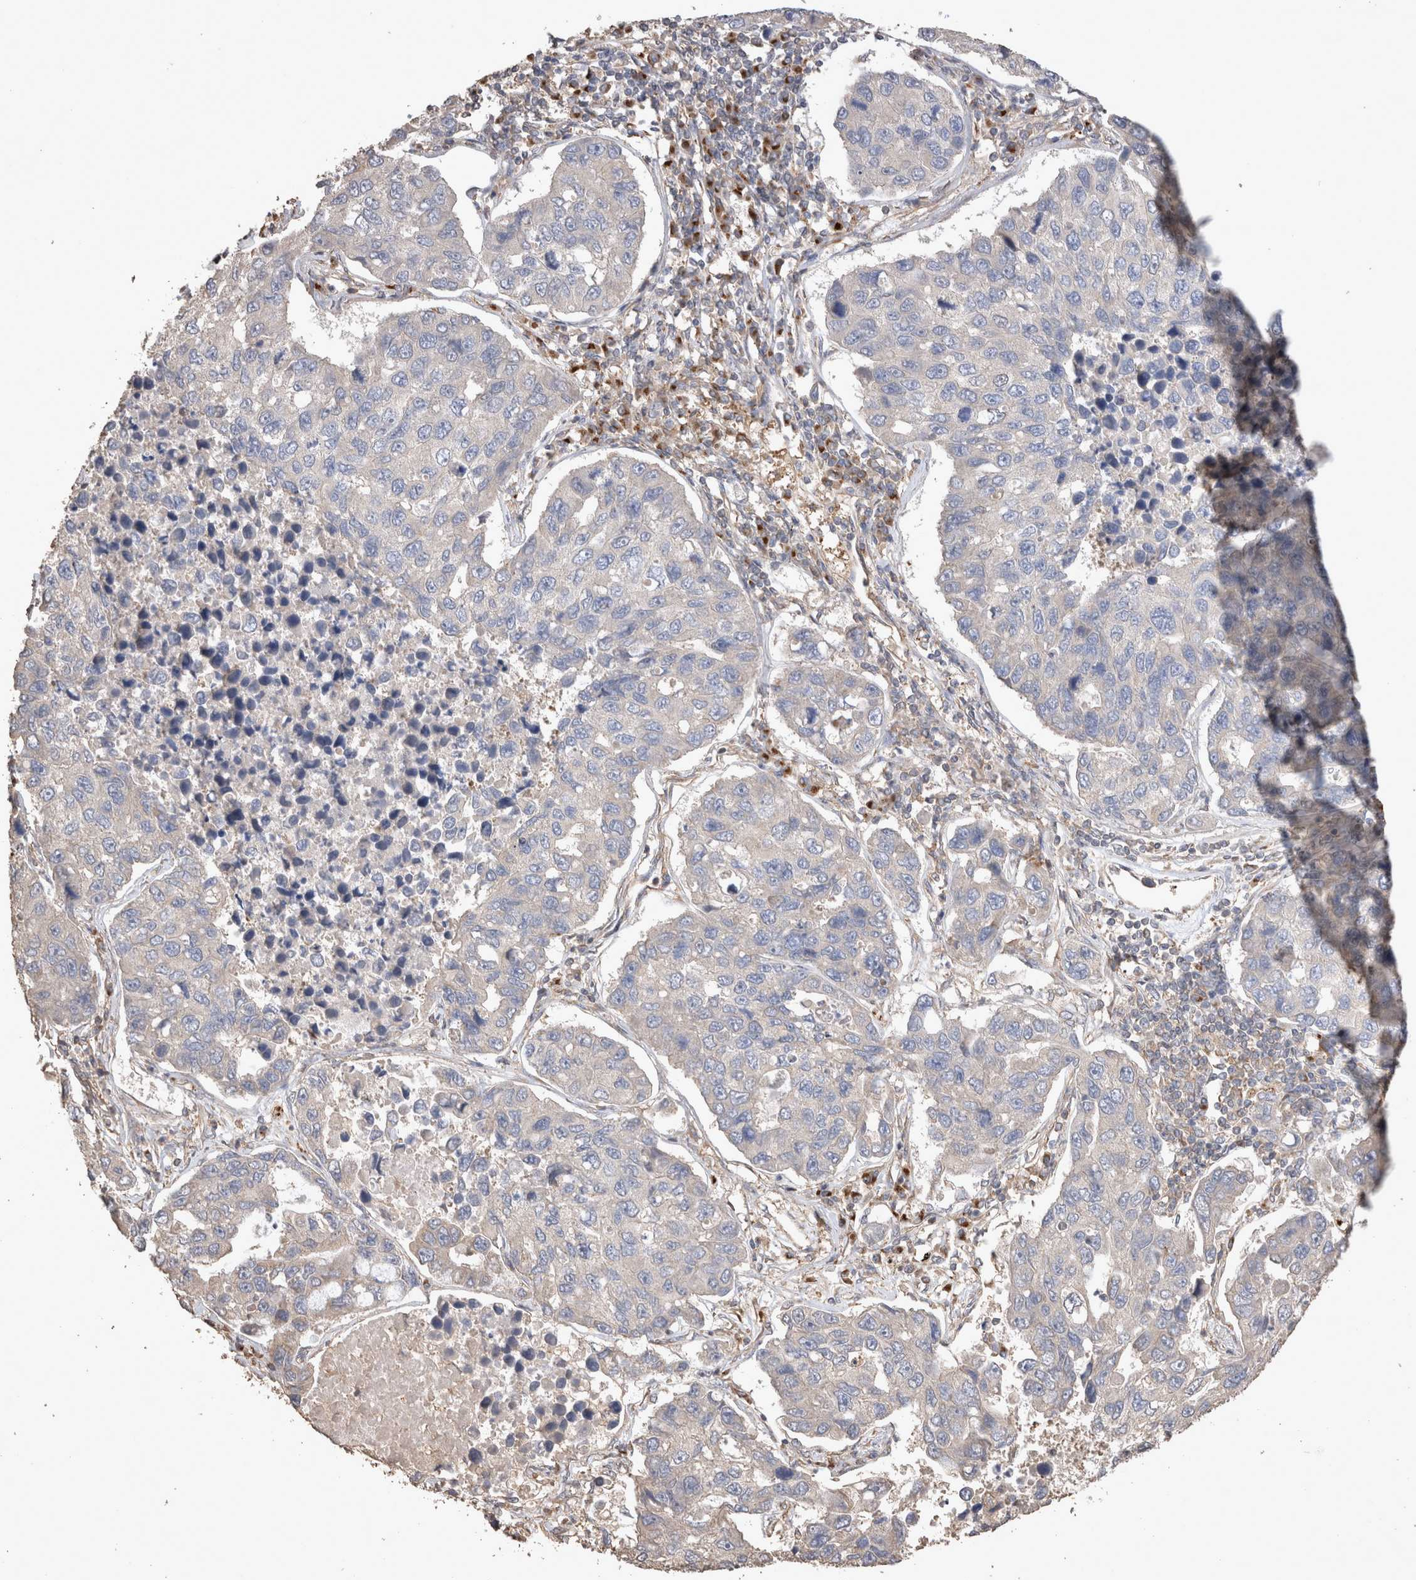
{"staining": {"intensity": "negative", "quantity": "none", "location": "none"}, "tissue": "lung cancer", "cell_type": "Tumor cells", "image_type": "cancer", "snomed": [{"axis": "morphology", "description": "Adenocarcinoma, NOS"}, {"axis": "topography", "description": "Lung"}], "caption": "Immunohistochemical staining of human lung cancer (adenocarcinoma) shows no significant staining in tumor cells.", "gene": "SNX31", "patient": {"sex": "male", "age": 64}}